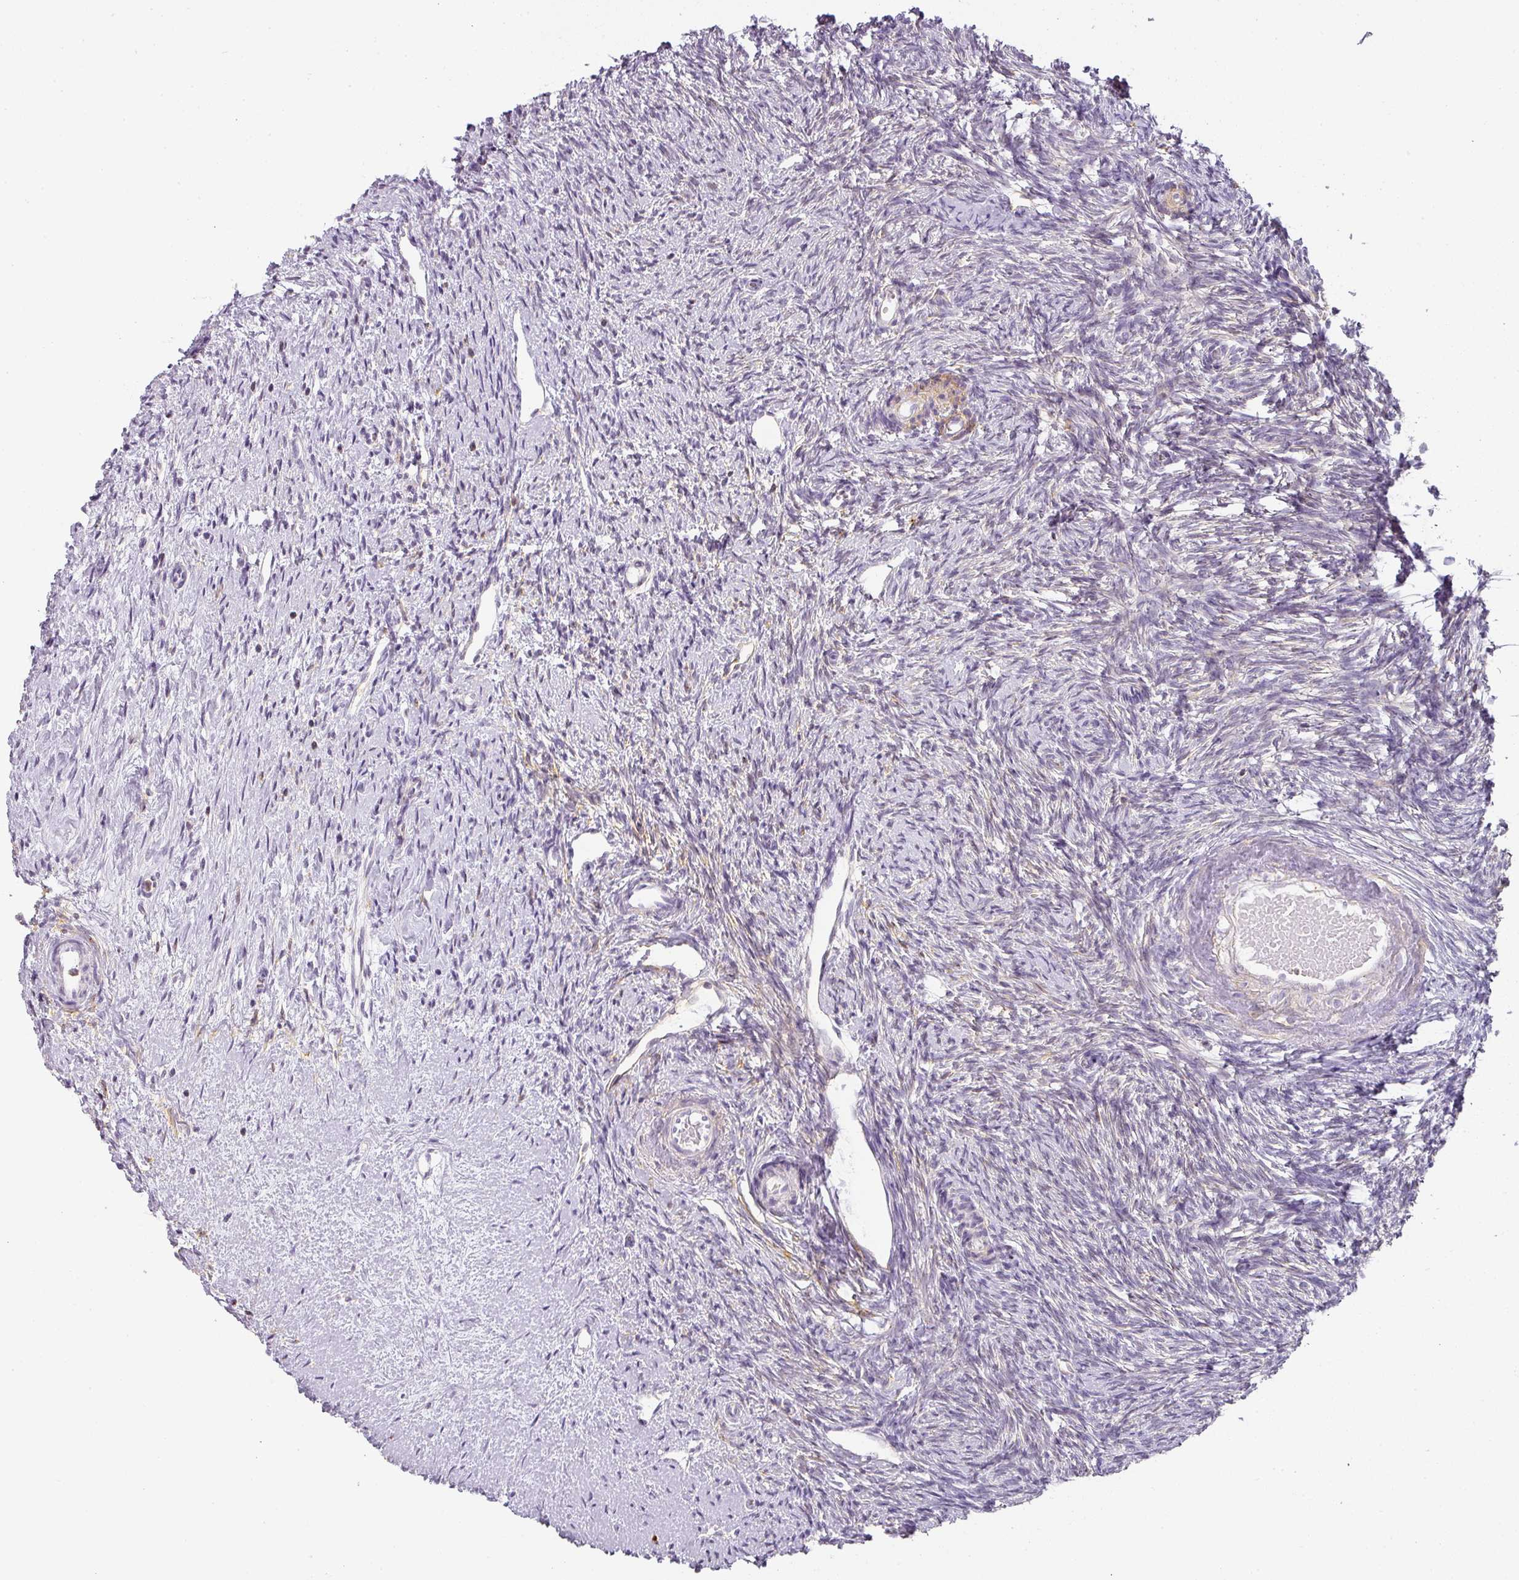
{"staining": {"intensity": "negative", "quantity": "none", "location": "none"}, "tissue": "ovary", "cell_type": "Follicle cells", "image_type": "normal", "snomed": [{"axis": "morphology", "description": "Normal tissue, NOS"}, {"axis": "topography", "description": "Ovary"}], "caption": "The immunohistochemistry histopathology image has no significant staining in follicle cells of ovary. (DAB IHC visualized using brightfield microscopy, high magnification).", "gene": "TMEM42", "patient": {"sex": "female", "age": 51}}